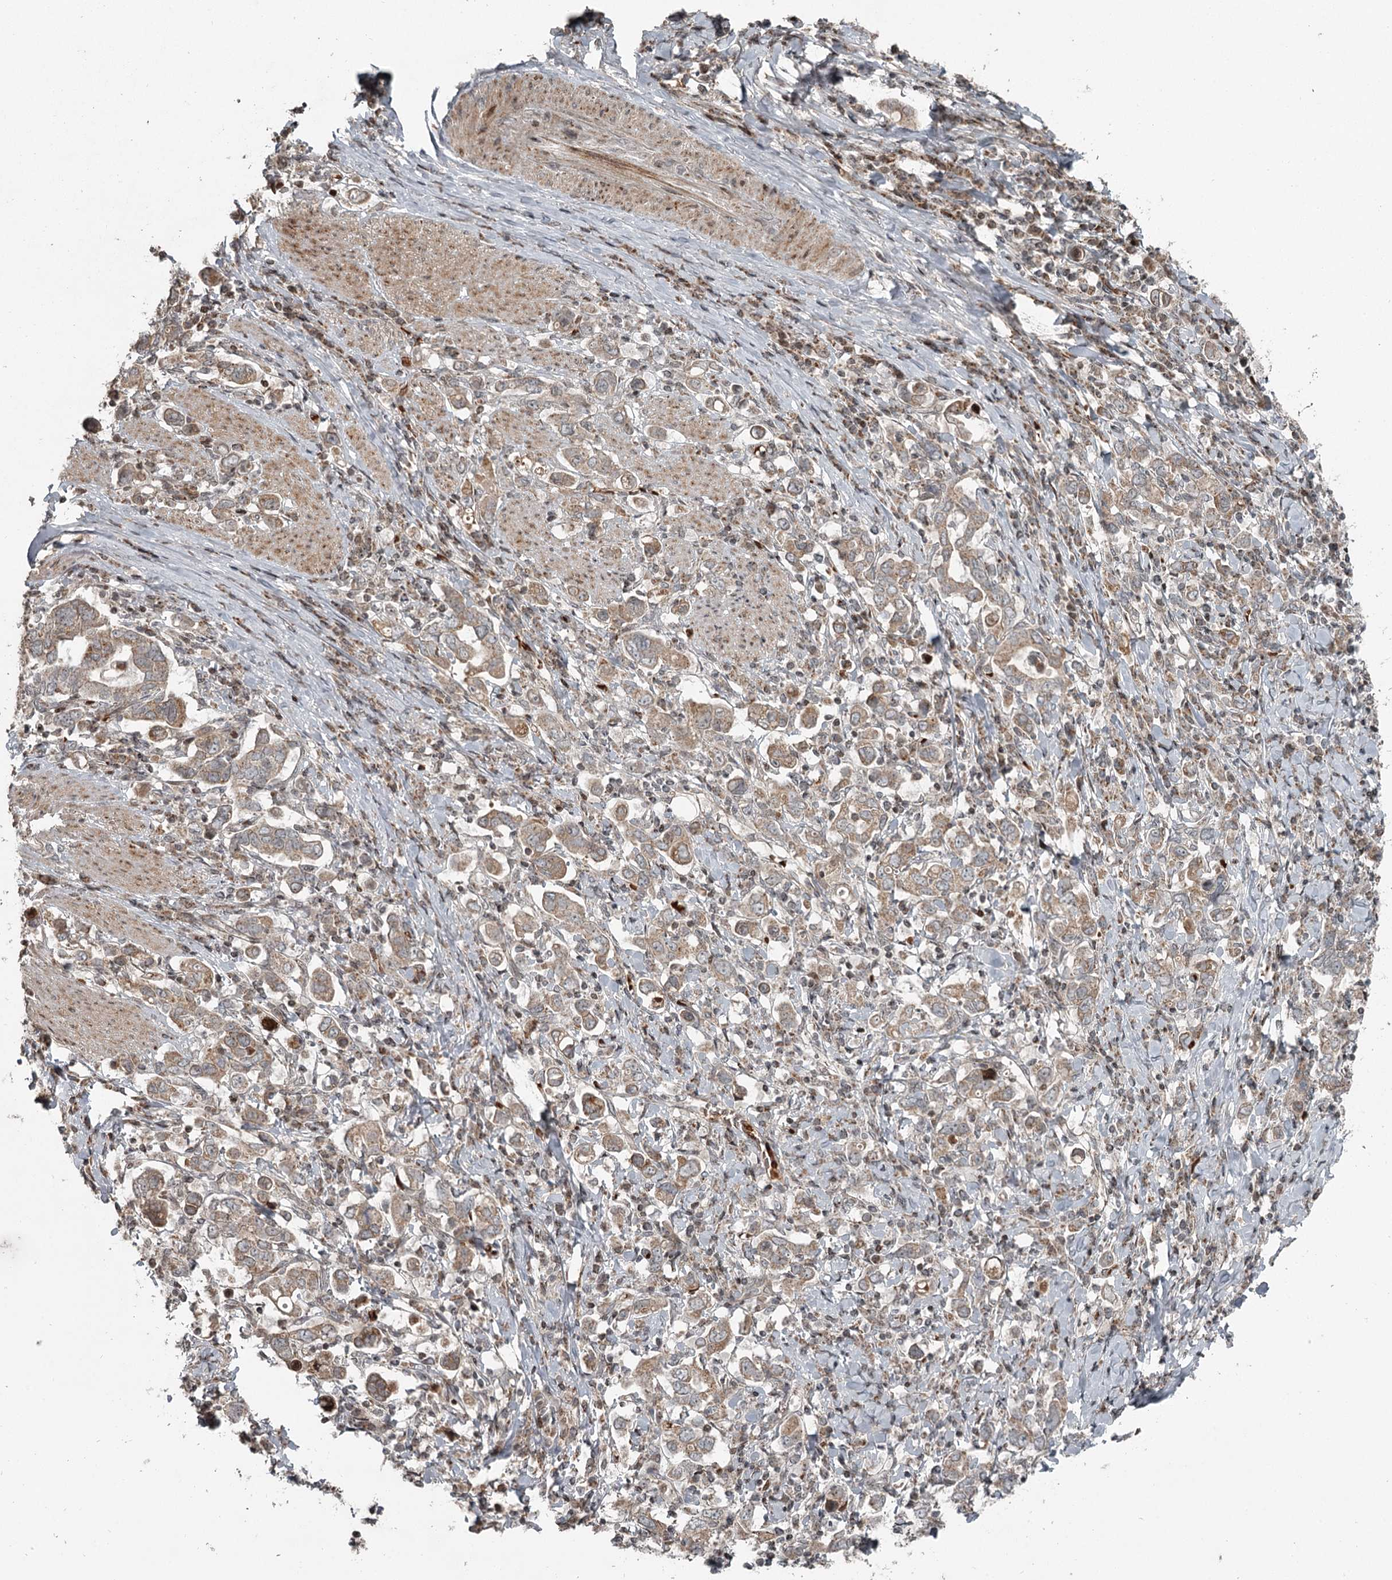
{"staining": {"intensity": "weak", "quantity": ">75%", "location": "cytoplasmic/membranous"}, "tissue": "stomach cancer", "cell_type": "Tumor cells", "image_type": "cancer", "snomed": [{"axis": "morphology", "description": "Adenocarcinoma, NOS"}, {"axis": "topography", "description": "Stomach, upper"}], "caption": "Immunohistochemistry (DAB (3,3'-diaminobenzidine)) staining of stomach adenocarcinoma shows weak cytoplasmic/membranous protein positivity in approximately >75% of tumor cells. (DAB (3,3'-diaminobenzidine) = brown stain, brightfield microscopy at high magnification).", "gene": "RASSF8", "patient": {"sex": "male", "age": 62}}